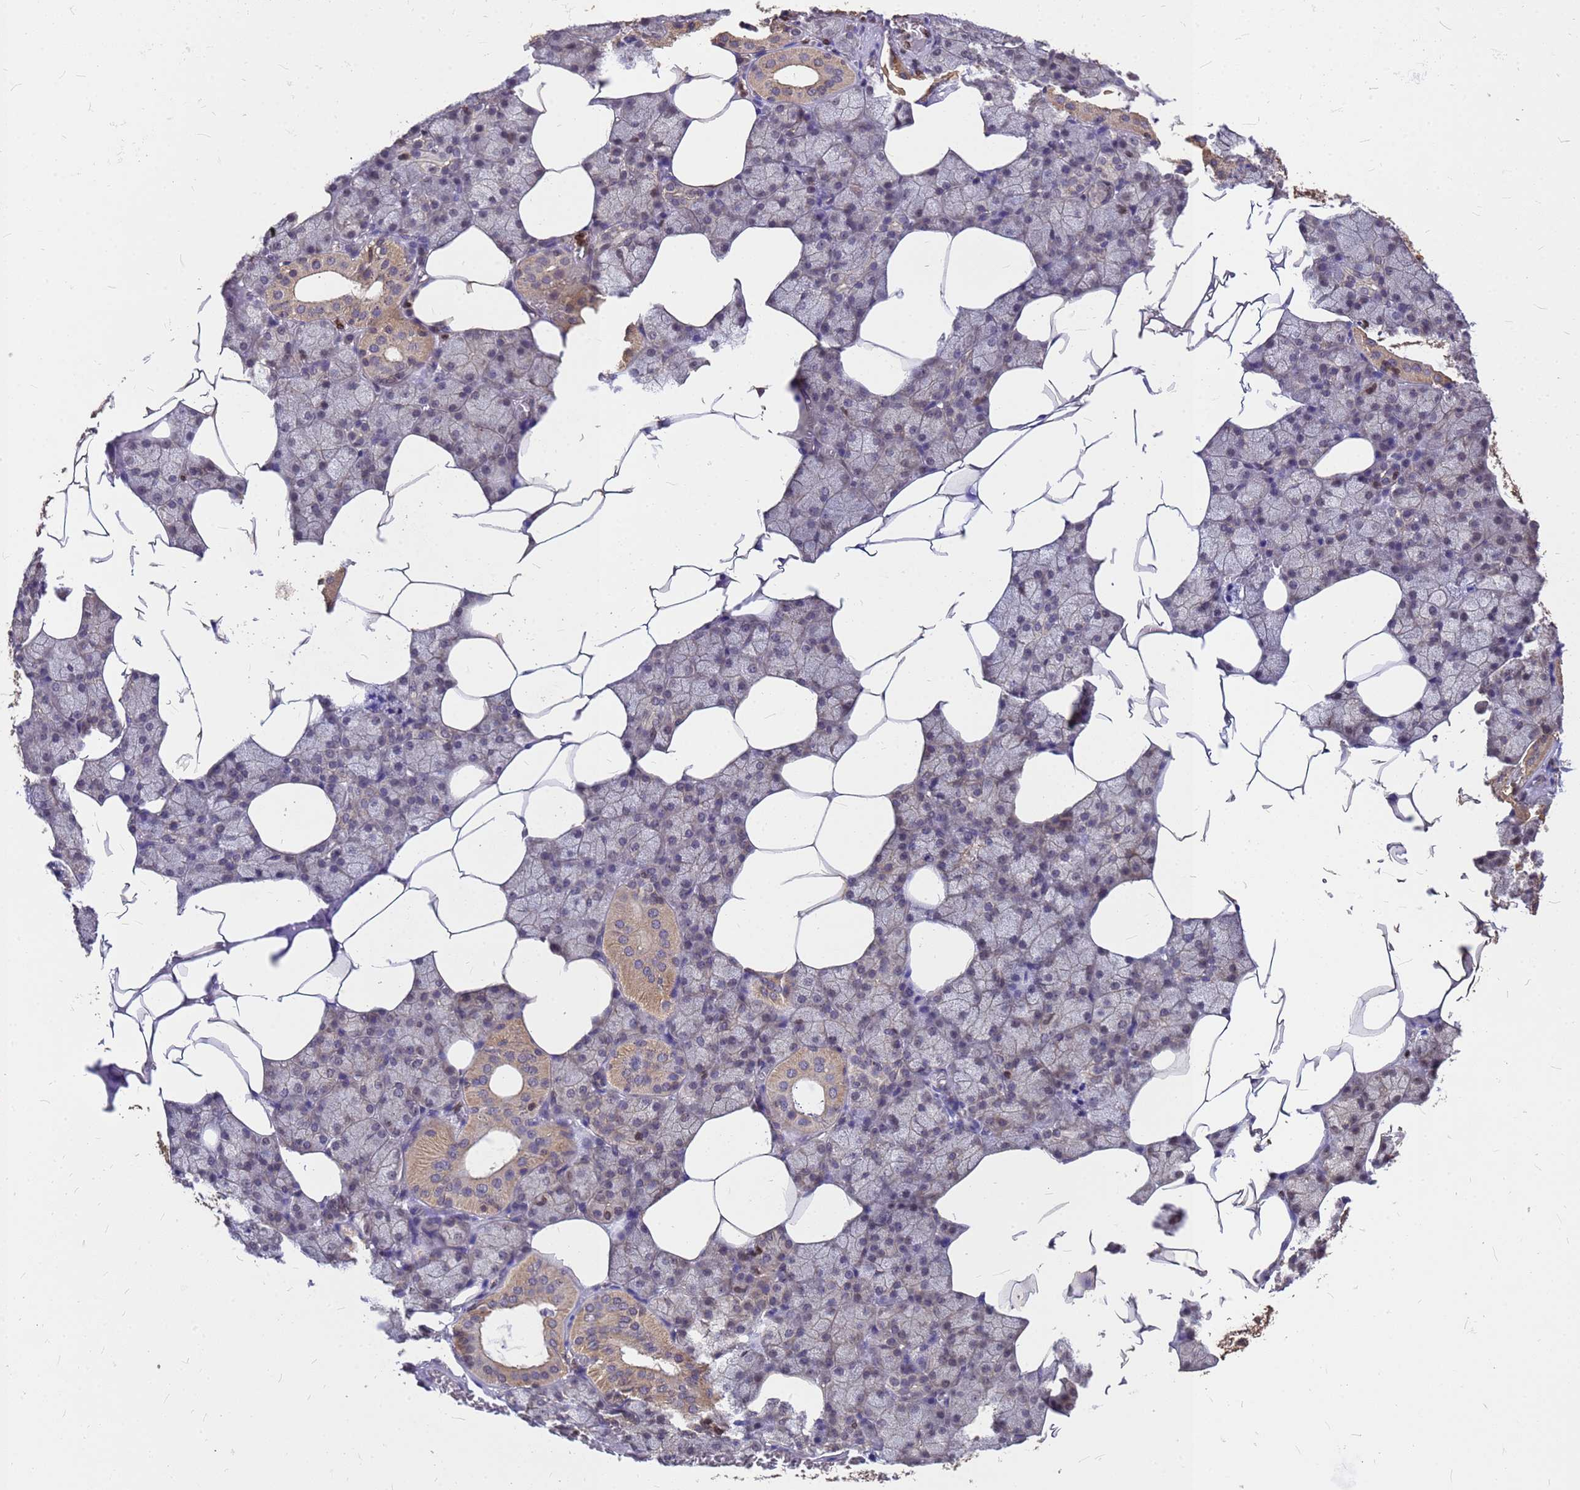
{"staining": {"intensity": "moderate", "quantity": "25%-75%", "location": "cytoplasmic/membranous,nuclear"}, "tissue": "salivary gland", "cell_type": "Glandular cells", "image_type": "normal", "snomed": [{"axis": "morphology", "description": "Normal tissue, NOS"}, {"axis": "topography", "description": "Salivary gland"}], "caption": "Immunohistochemical staining of normal human salivary gland displays 25%-75% levels of moderate cytoplasmic/membranous,nuclear protein expression in approximately 25%-75% of glandular cells. (IHC, brightfield microscopy, high magnification).", "gene": "C1orf35", "patient": {"sex": "male", "age": 62}}